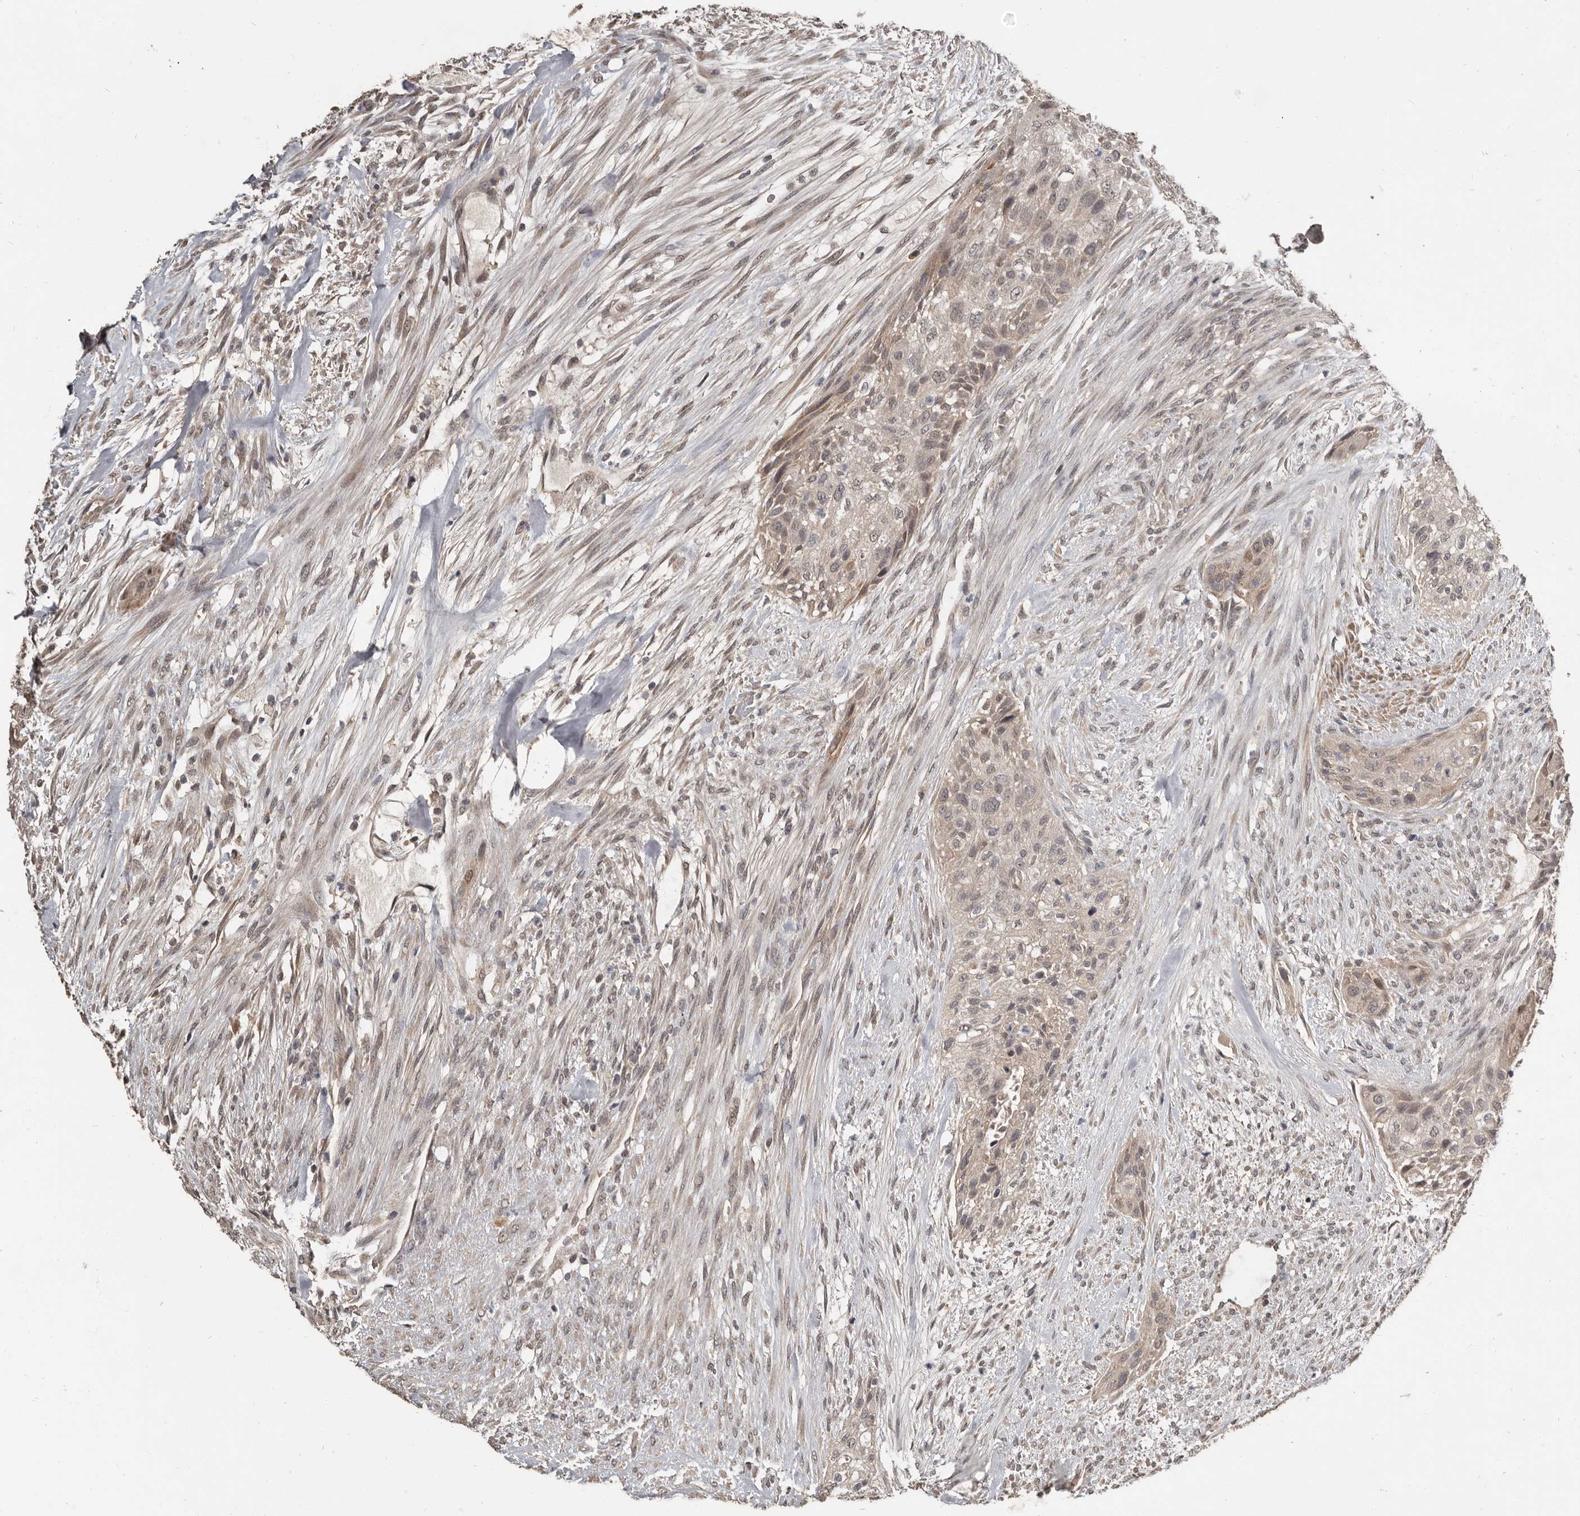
{"staining": {"intensity": "weak", "quantity": "25%-75%", "location": "cytoplasmic/membranous,nuclear"}, "tissue": "urothelial cancer", "cell_type": "Tumor cells", "image_type": "cancer", "snomed": [{"axis": "morphology", "description": "Urothelial carcinoma, High grade"}, {"axis": "topography", "description": "Urinary bladder"}], "caption": "This is an image of immunohistochemistry (IHC) staining of urothelial cancer, which shows weak staining in the cytoplasmic/membranous and nuclear of tumor cells.", "gene": "ZFP14", "patient": {"sex": "male", "age": 35}}